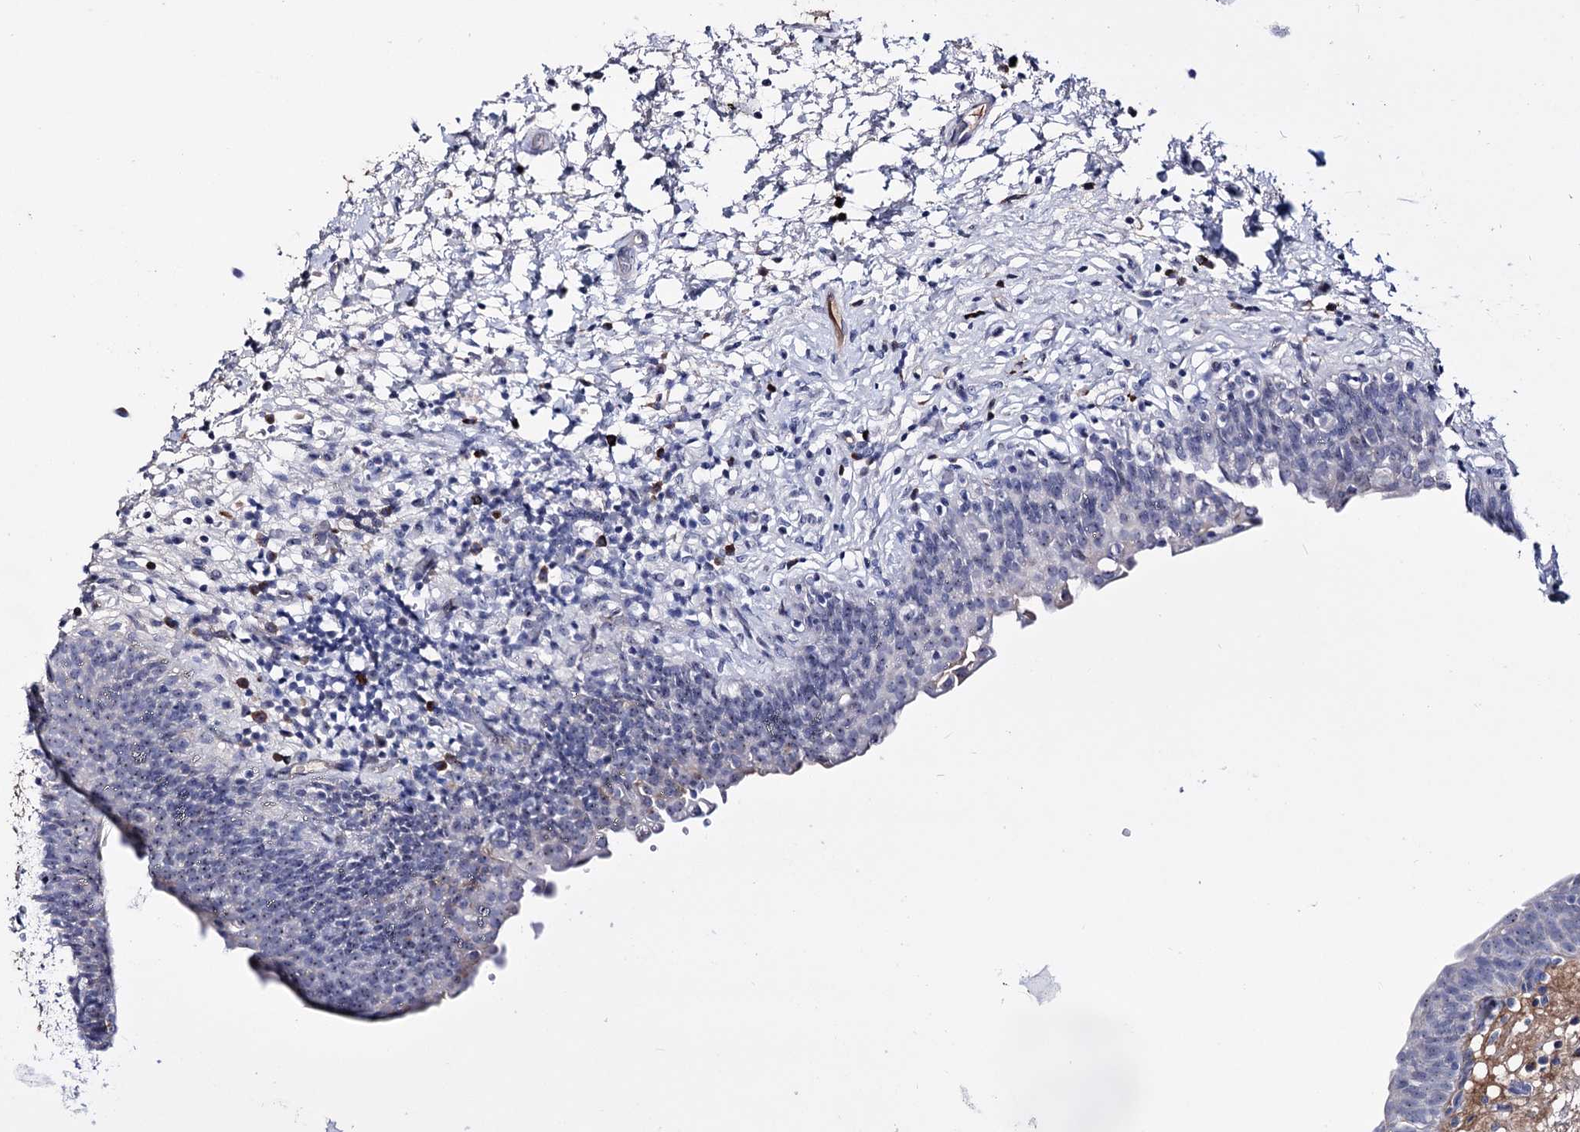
{"staining": {"intensity": "moderate", "quantity": "<25%", "location": "nuclear"}, "tissue": "urinary bladder", "cell_type": "Urothelial cells", "image_type": "normal", "snomed": [{"axis": "morphology", "description": "Normal tissue, NOS"}, {"axis": "topography", "description": "Urinary bladder"}], "caption": "An image of urinary bladder stained for a protein shows moderate nuclear brown staining in urothelial cells. (DAB (3,3'-diaminobenzidine) IHC, brown staining for protein, blue staining for nuclei).", "gene": "PCGF5", "patient": {"sex": "male", "age": 83}}